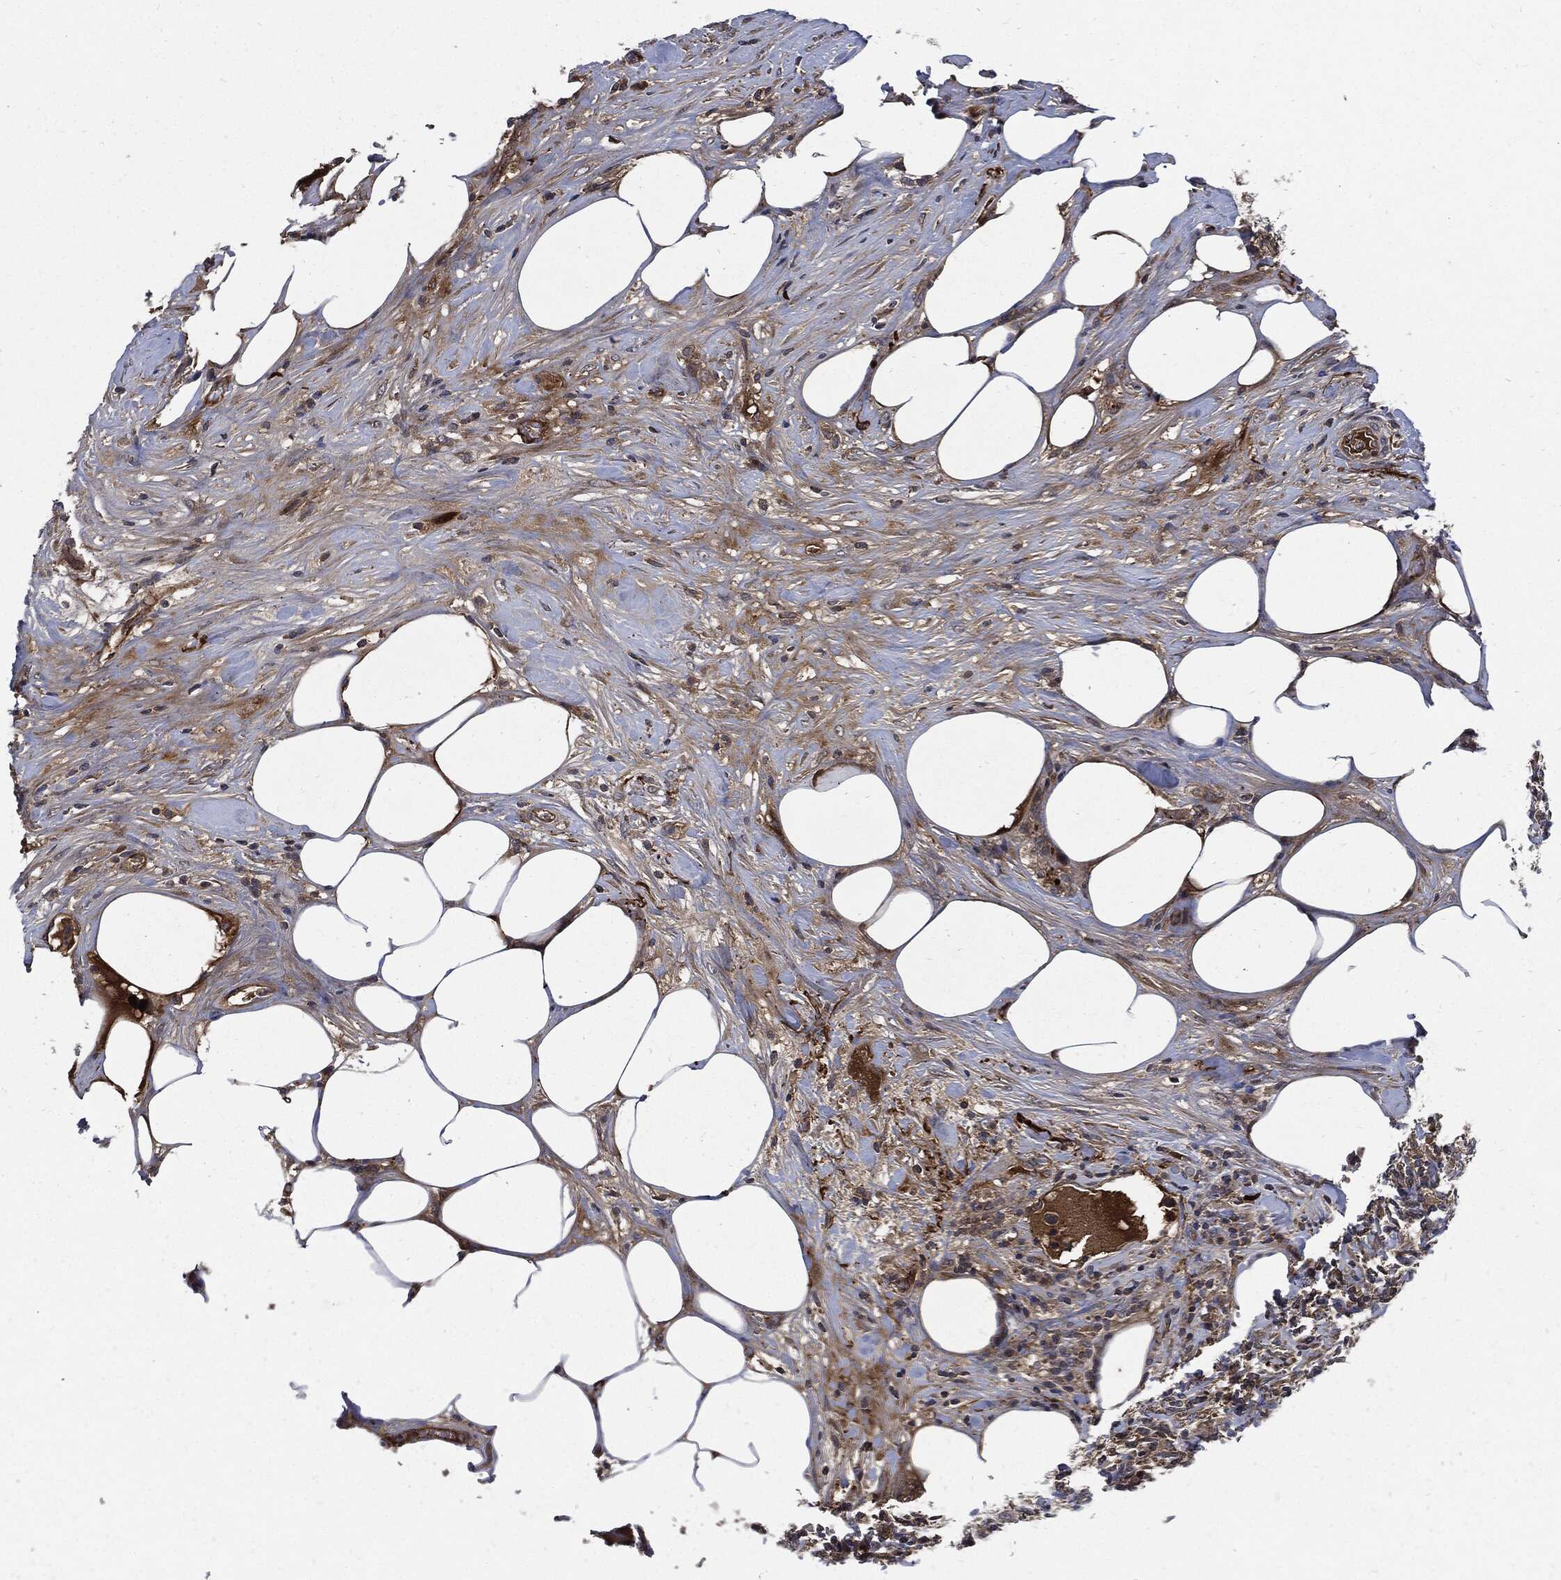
{"staining": {"intensity": "weak", "quantity": "25%-75%", "location": "cytoplasmic/membranous"}, "tissue": "lymphoma", "cell_type": "Tumor cells", "image_type": "cancer", "snomed": [{"axis": "morphology", "description": "Malignant lymphoma, non-Hodgkin's type, High grade"}, {"axis": "topography", "description": "Lymph node"}], "caption": "There is low levels of weak cytoplasmic/membranous expression in tumor cells of lymphoma, as demonstrated by immunohistochemical staining (brown color).", "gene": "CLU", "patient": {"sex": "female", "age": 84}}